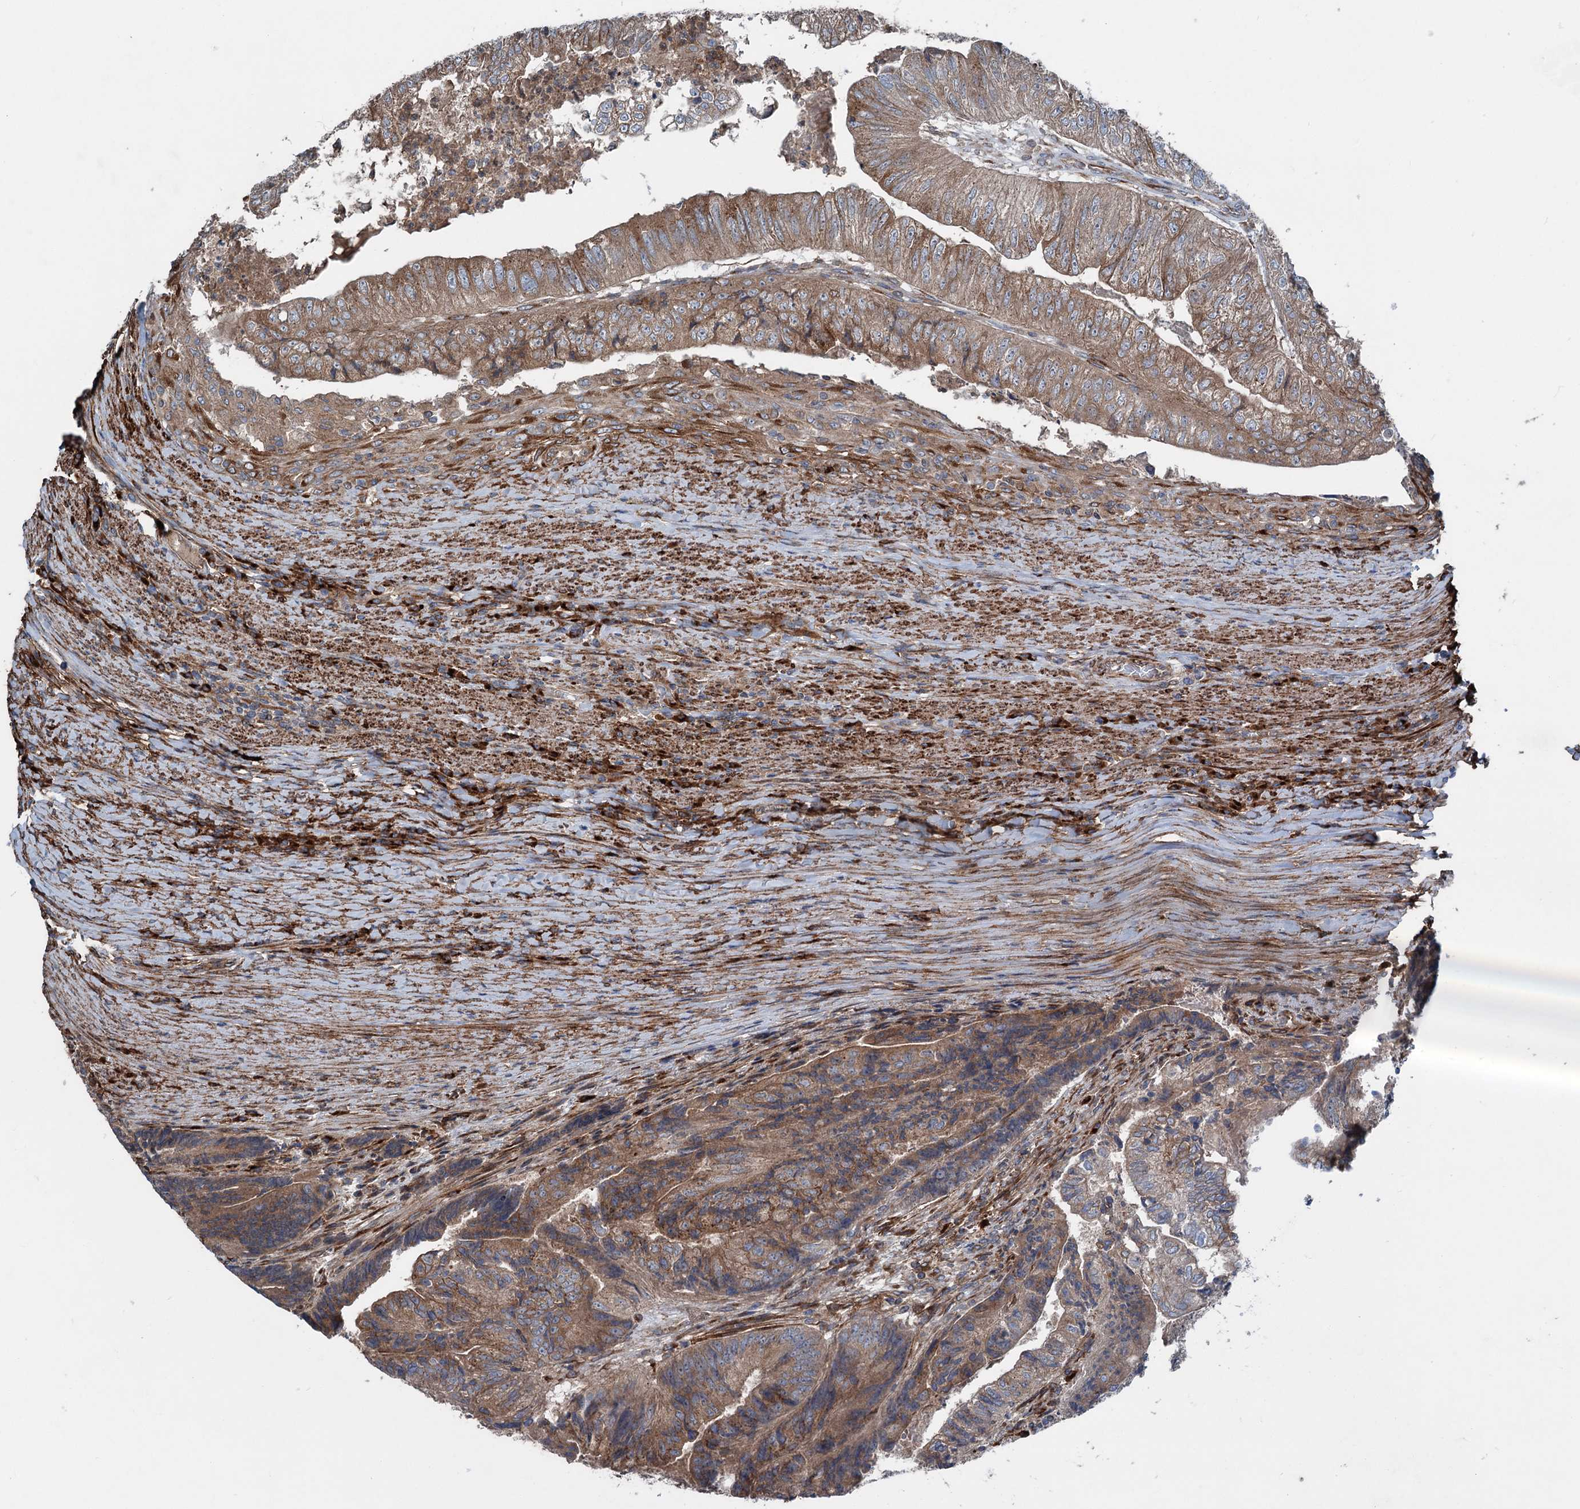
{"staining": {"intensity": "moderate", "quantity": ">75%", "location": "cytoplasmic/membranous"}, "tissue": "colorectal cancer", "cell_type": "Tumor cells", "image_type": "cancer", "snomed": [{"axis": "morphology", "description": "Adenocarcinoma, NOS"}, {"axis": "topography", "description": "Colon"}], "caption": "Immunohistochemistry (IHC) image of neoplastic tissue: human colorectal cancer stained using IHC exhibits medium levels of moderate protein expression localized specifically in the cytoplasmic/membranous of tumor cells, appearing as a cytoplasmic/membranous brown color.", "gene": "CALCOCO1", "patient": {"sex": "female", "age": 67}}